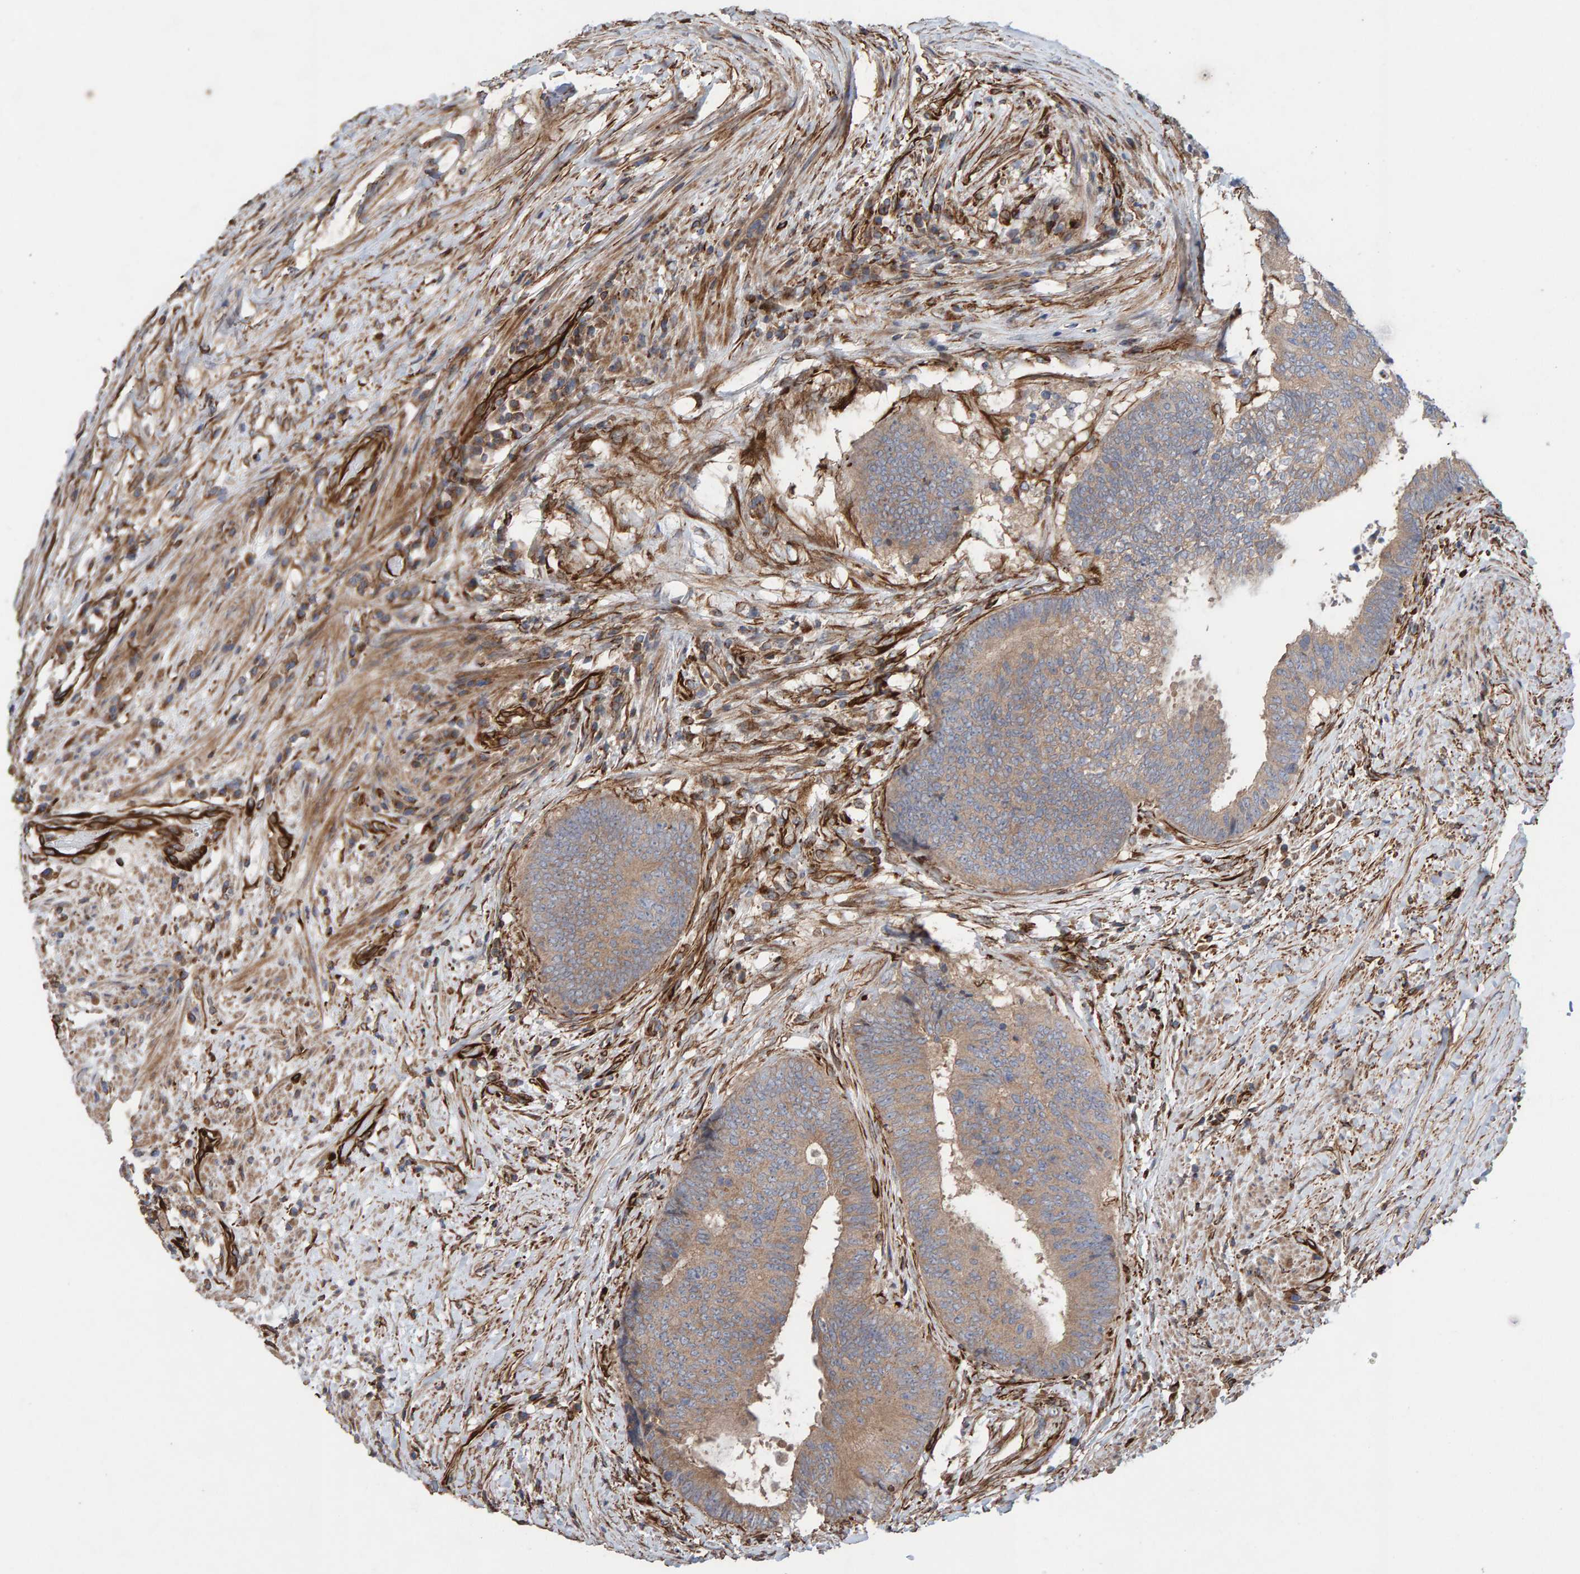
{"staining": {"intensity": "weak", "quantity": ">75%", "location": "cytoplasmic/membranous"}, "tissue": "colorectal cancer", "cell_type": "Tumor cells", "image_type": "cancer", "snomed": [{"axis": "morphology", "description": "Adenocarcinoma, NOS"}, {"axis": "topography", "description": "Rectum"}], "caption": "Immunohistochemistry of human adenocarcinoma (colorectal) shows low levels of weak cytoplasmic/membranous expression in about >75% of tumor cells.", "gene": "ZNF347", "patient": {"sex": "male", "age": 72}}